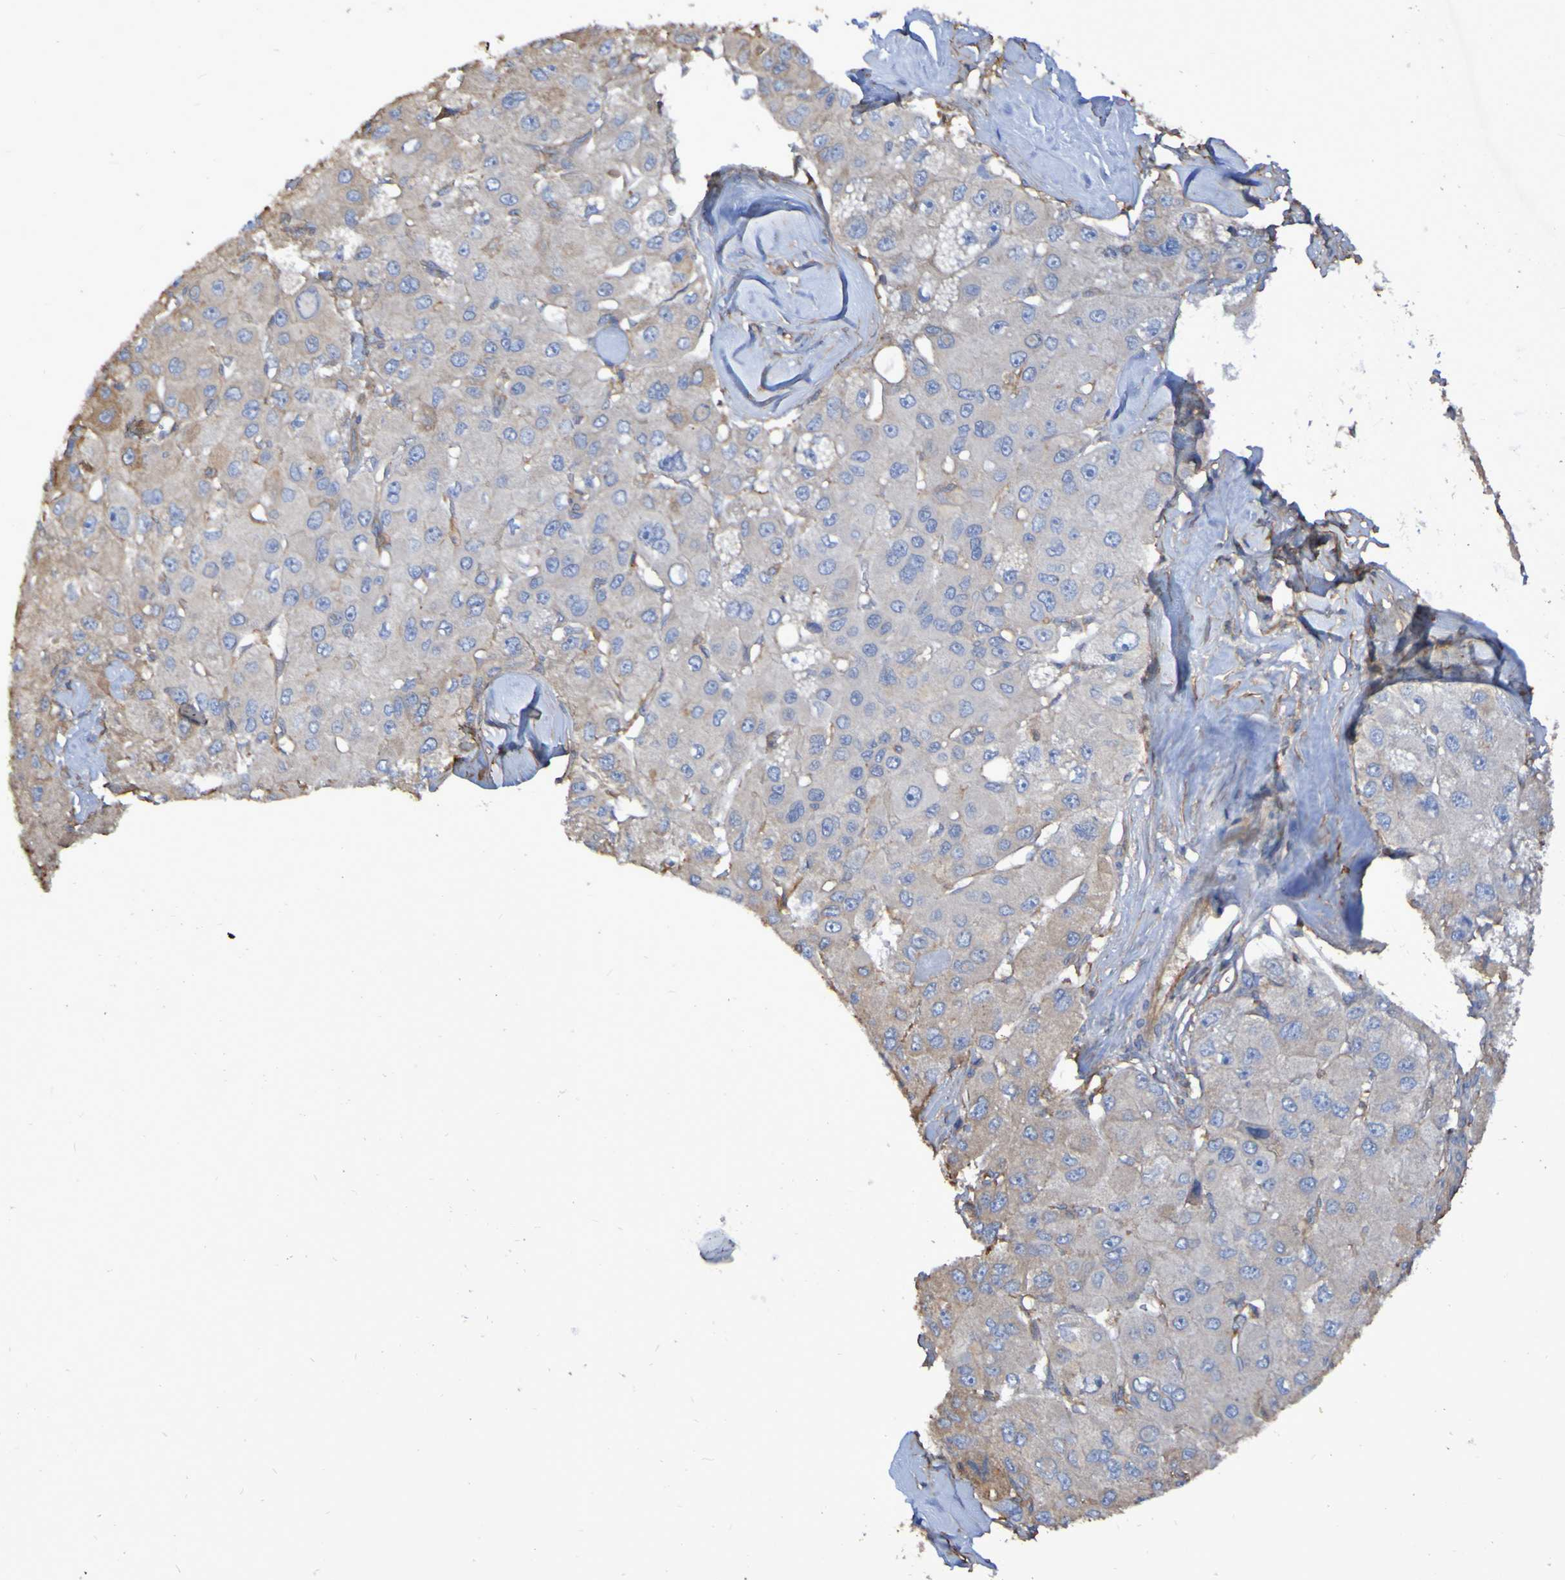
{"staining": {"intensity": "negative", "quantity": "none", "location": "none"}, "tissue": "liver cancer", "cell_type": "Tumor cells", "image_type": "cancer", "snomed": [{"axis": "morphology", "description": "Carcinoma, Hepatocellular, NOS"}, {"axis": "topography", "description": "Liver"}], "caption": "Protein analysis of liver cancer (hepatocellular carcinoma) reveals no significant expression in tumor cells.", "gene": "SYNJ1", "patient": {"sex": "male", "age": 80}}